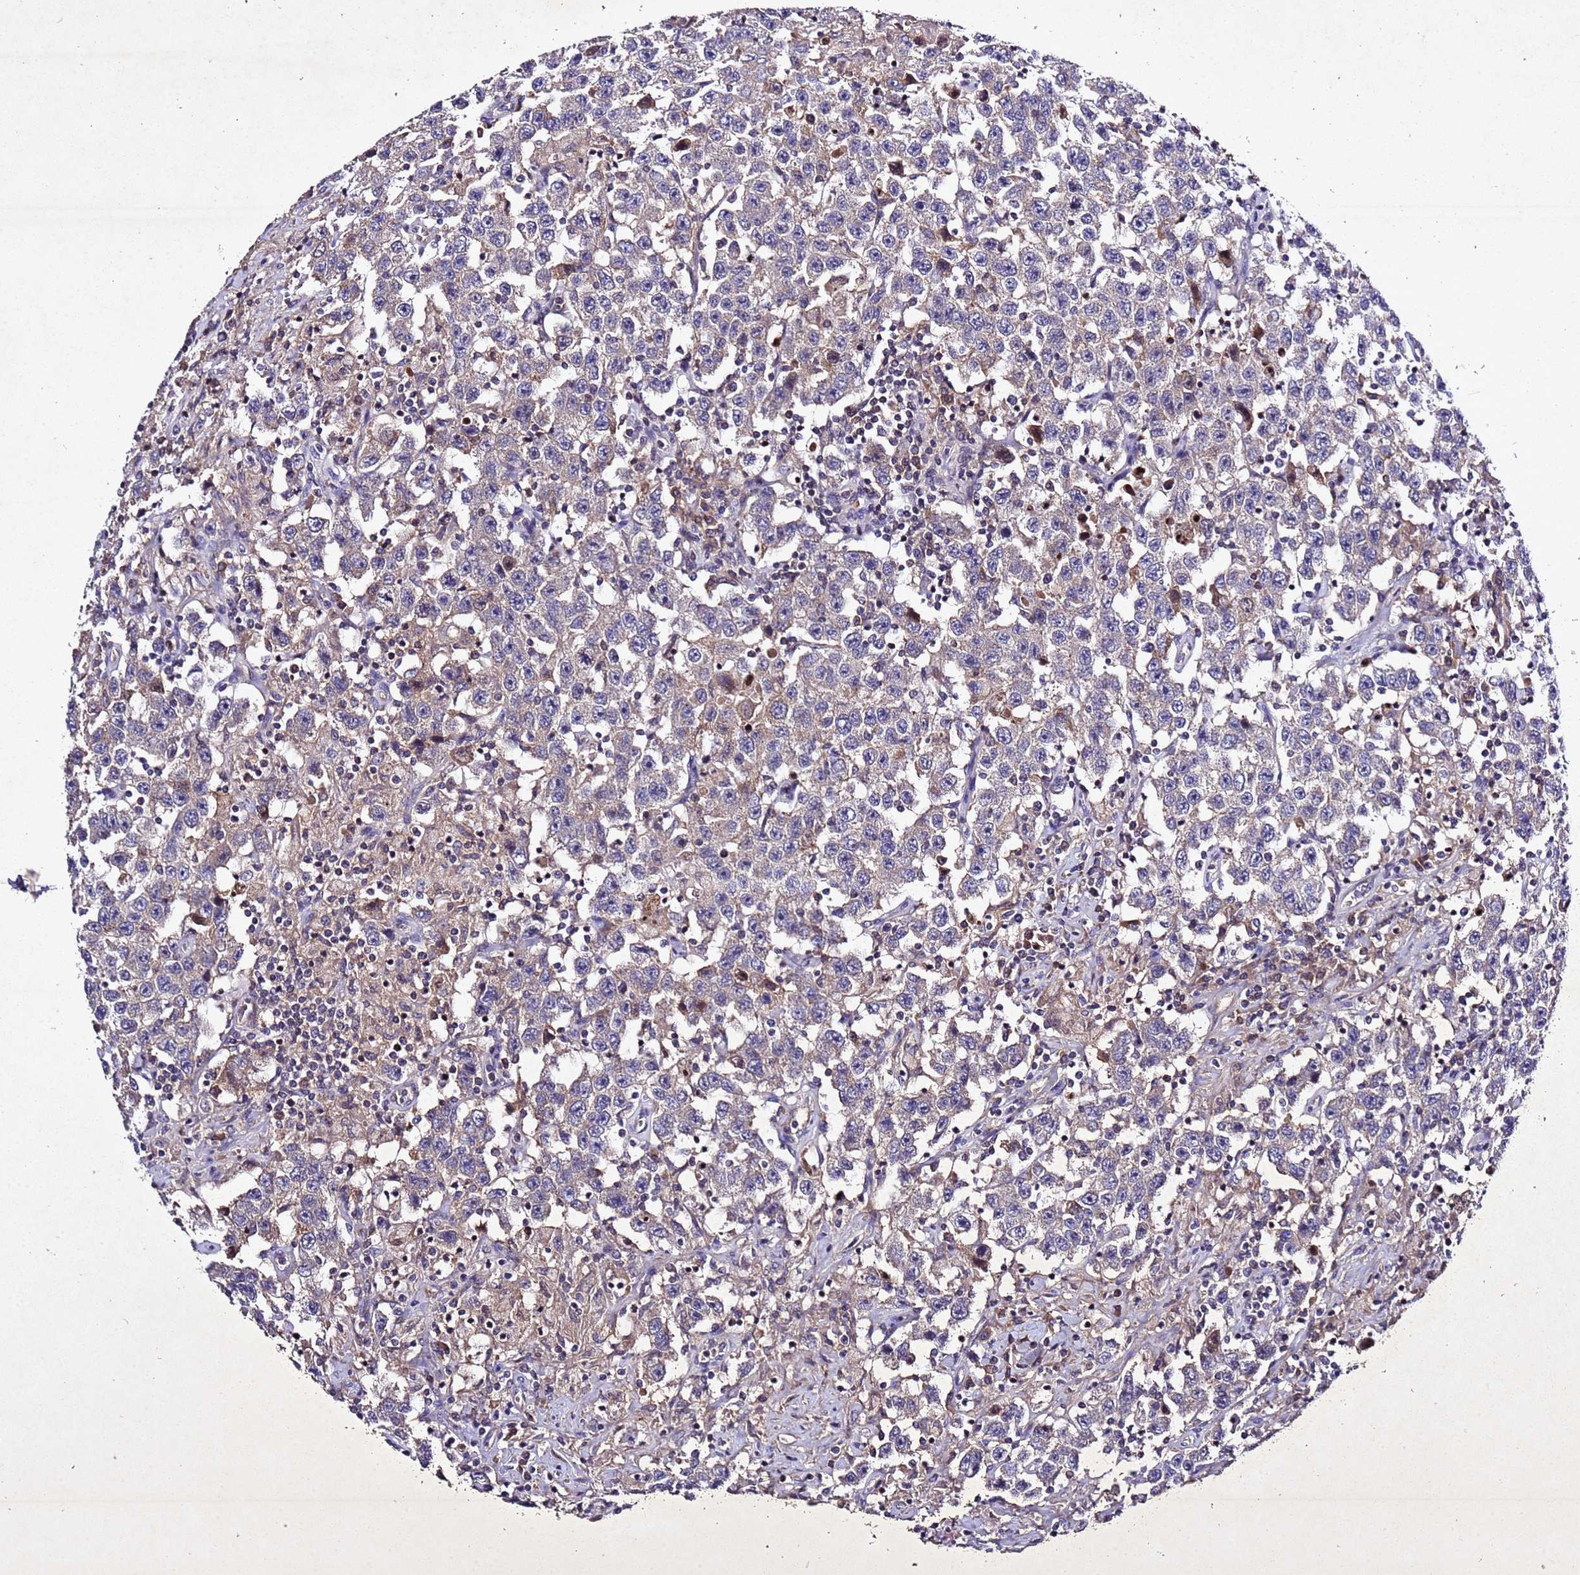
{"staining": {"intensity": "weak", "quantity": "<25%", "location": "cytoplasmic/membranous"}, "tissue": "testis cancer", "cell_type": "Tumor cells", "image_type": "cancer", "snomed": [{"axis": "morphology", "description": "Seminoma, NOS"}, {"axis": "topography", "description": "Testis"}], "caption": "Immunohistochemistry (IHC) photomicrograph of neoplastic tissue: human testis cancer (seminoma) stained with DAB shows no significant protein positivity in tumor cells.", "gene": "SV2B", "patient": {"sex": "male", "age": 41}}